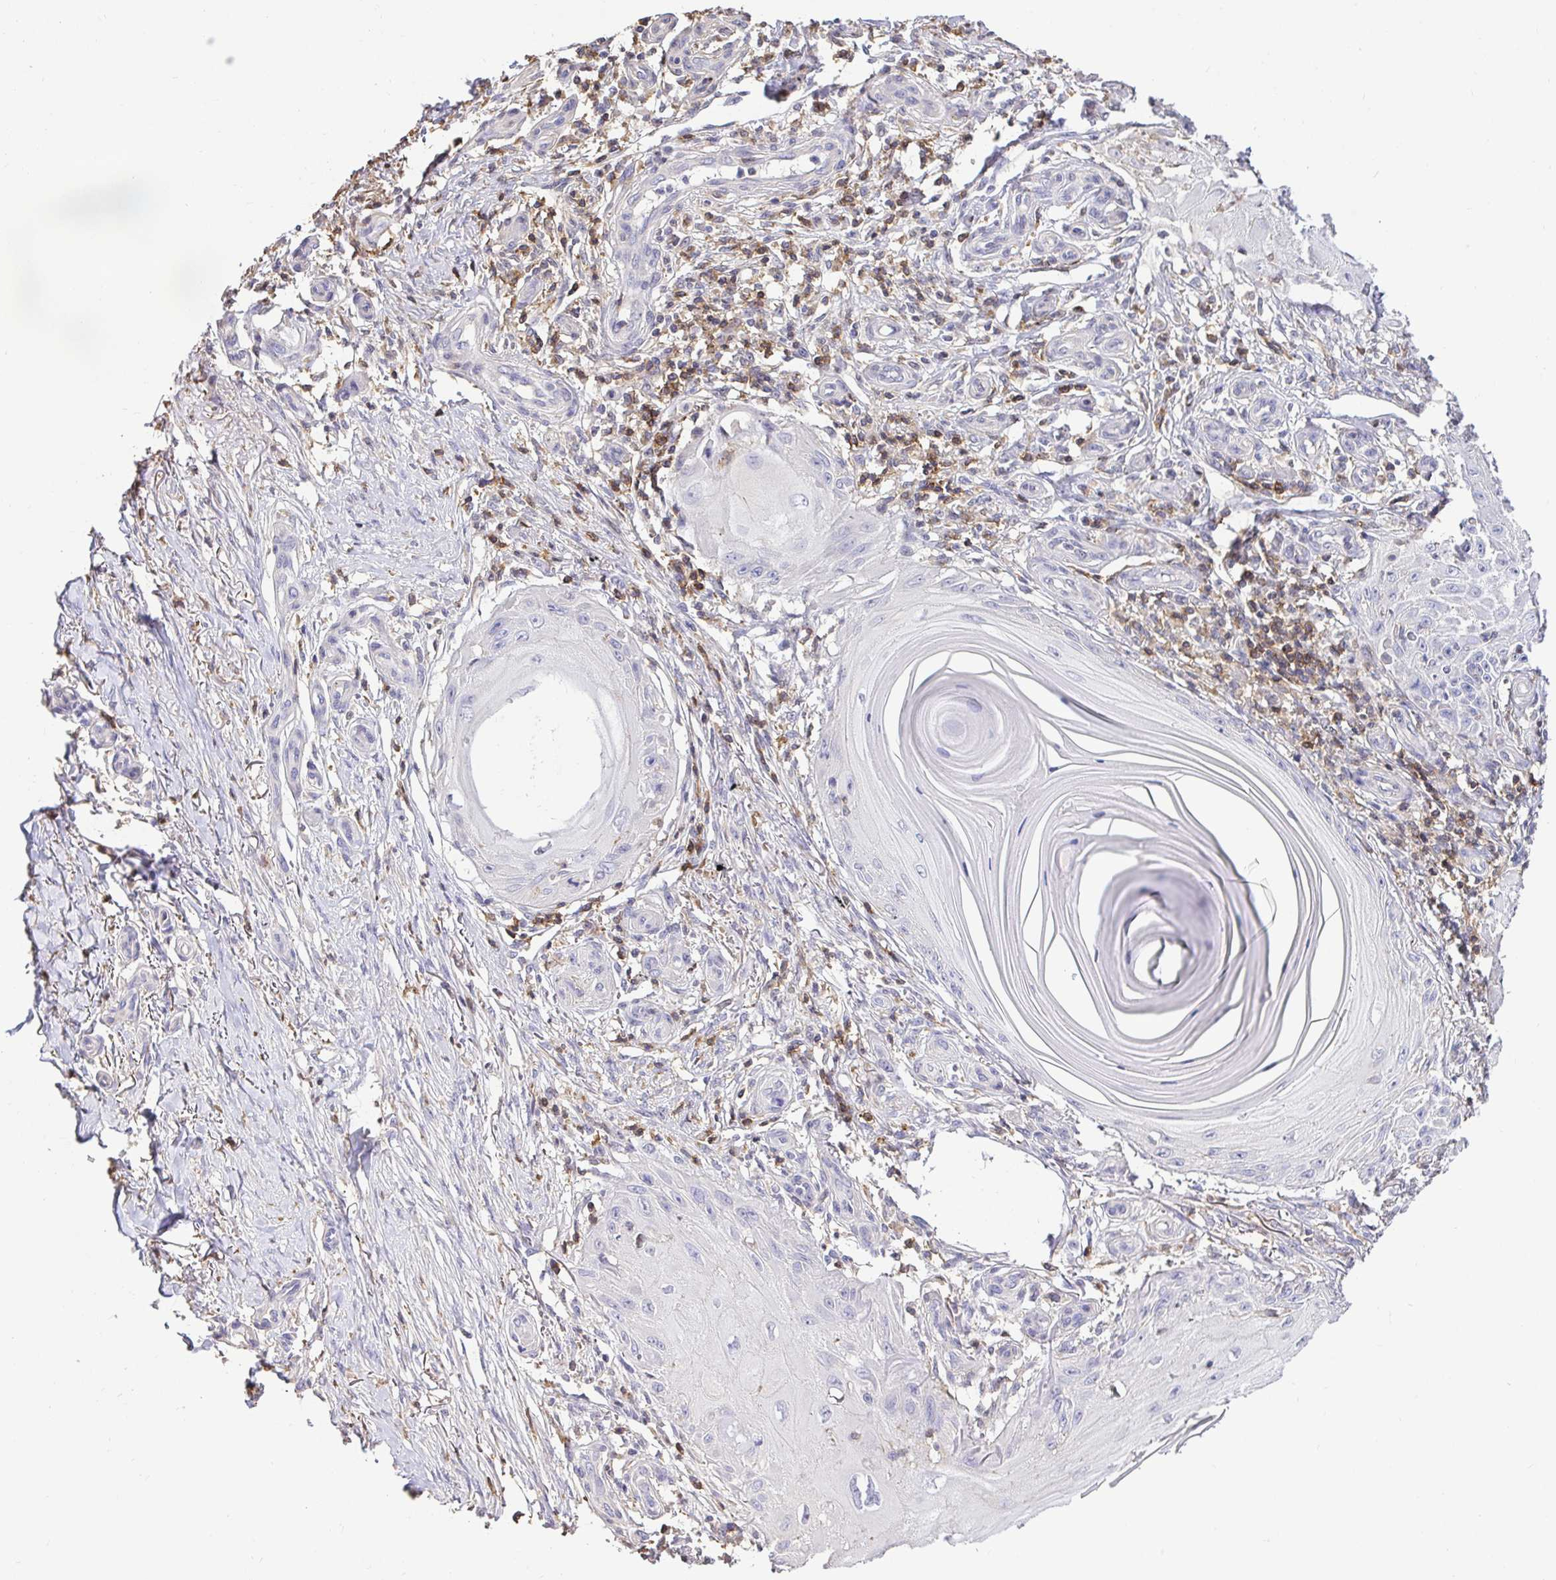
{"staining": {"intensity": "negative", "quantity": "none", "location": "none"}, "tissue": "skin cancer", "cell_type": "Tumor cells", "image_type": "cancer", "snomed": [{"axis": "morphology", "description": "Squamous cell carcinoma, NOS"}, {"axis": "topography", "description": "Skin"}], "caption": "Tumor cells show no significant protein expression in skin cancer (squamous cell carcinoma).", "gene": "SKAP1", "patient": {"sex": "female", "age": 77}}